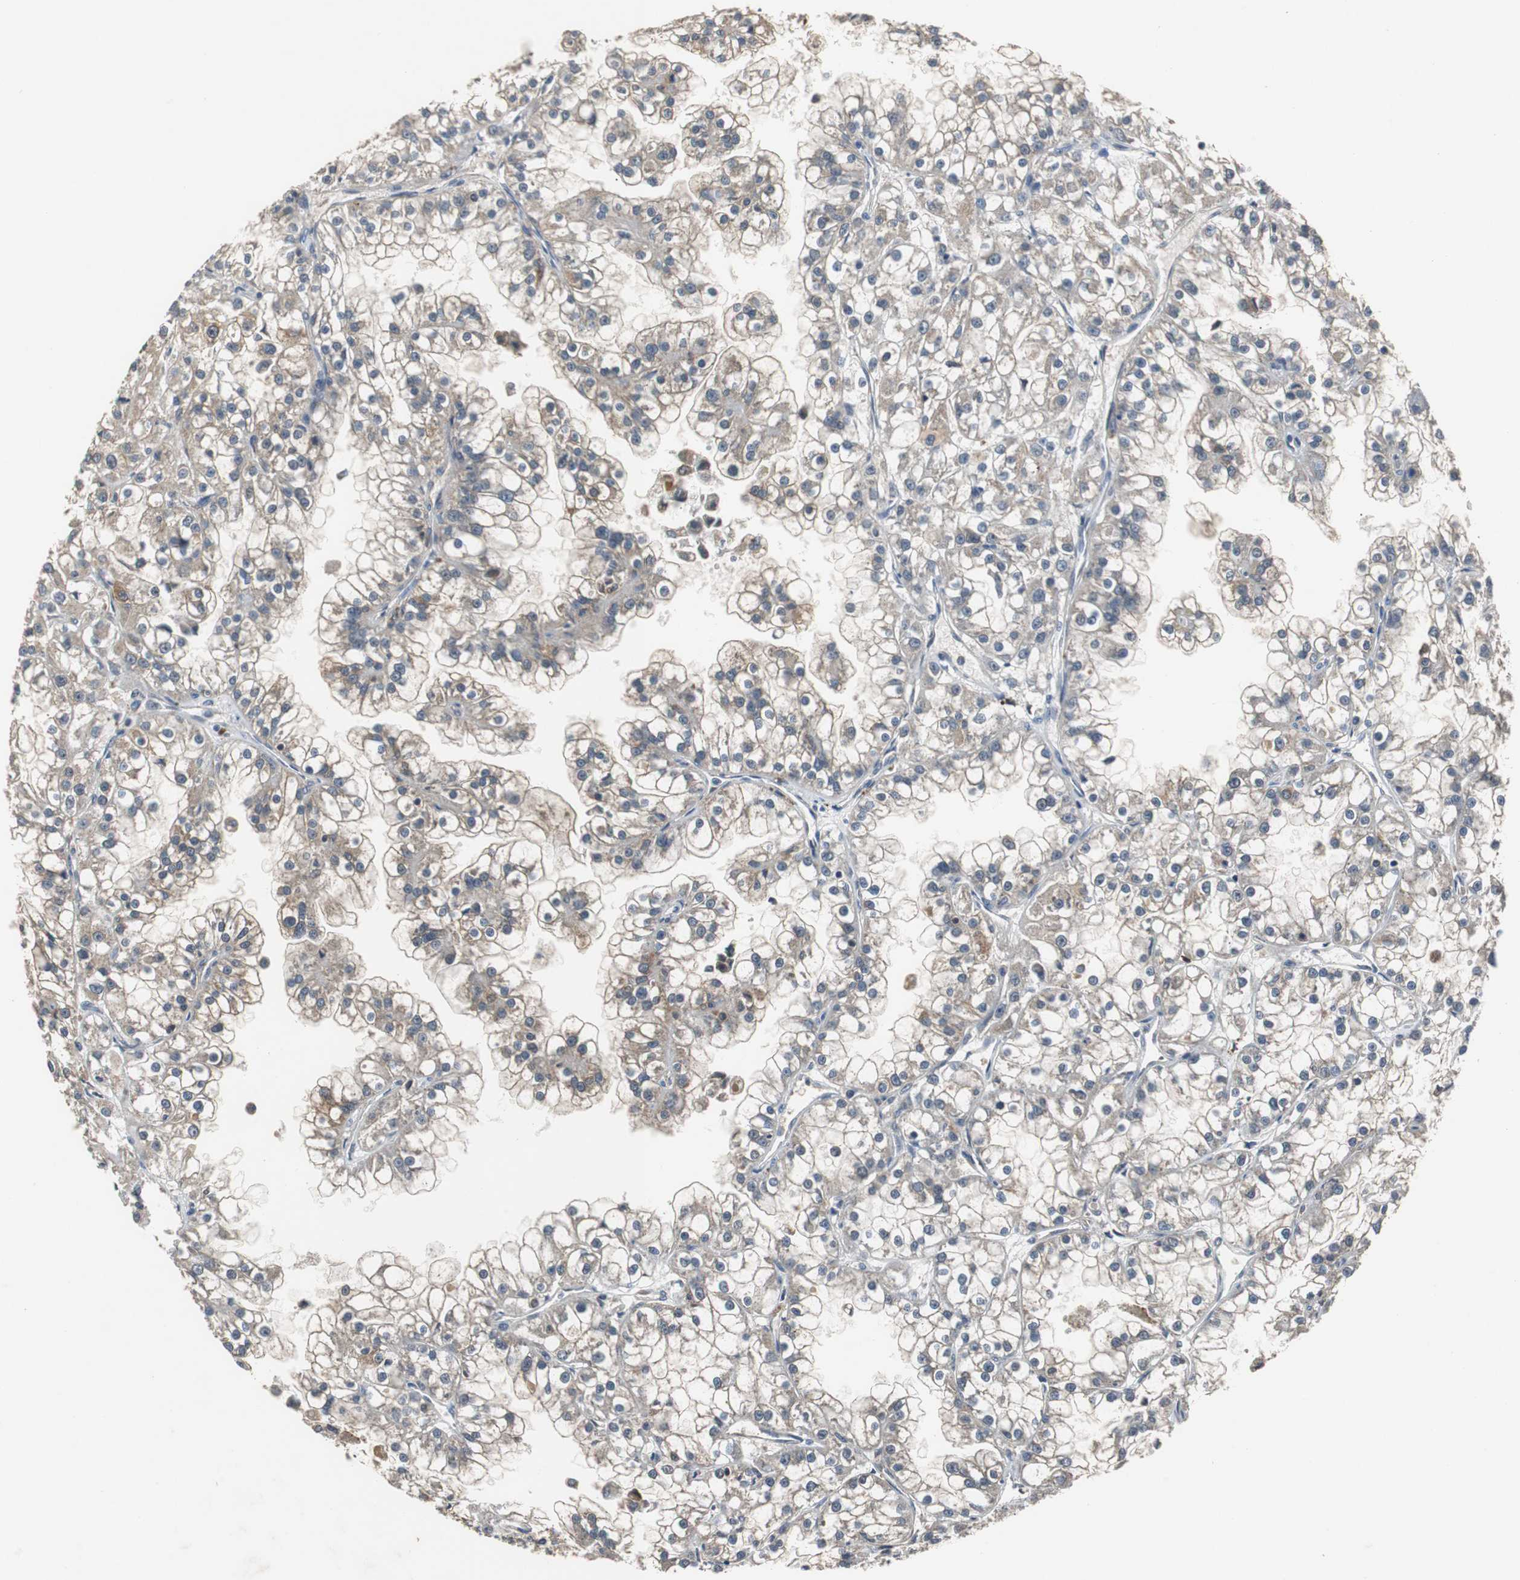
{"staining": {"intensity": "weak", "quantity": "<25%", "location": "cytoplasmic/membranous"}, "tissue": "renal cancer", "cell_type": "Tumor cells", "image_type": "cancer", "snomed": [{"axis": "morphology", "description": "Adenocarcinoma, NOS"}, {"axis": "topography", "description": "Kidney"}], "caption": "This image is of renal cancer (adenocarcinoma) stained with immunohistochemistry to label a protein in brown with the nuclei are counter-stained blue. There is no expression in tumor cells.", "gene": "VBP1", "patient": {"sex": "female", "age": 52}}